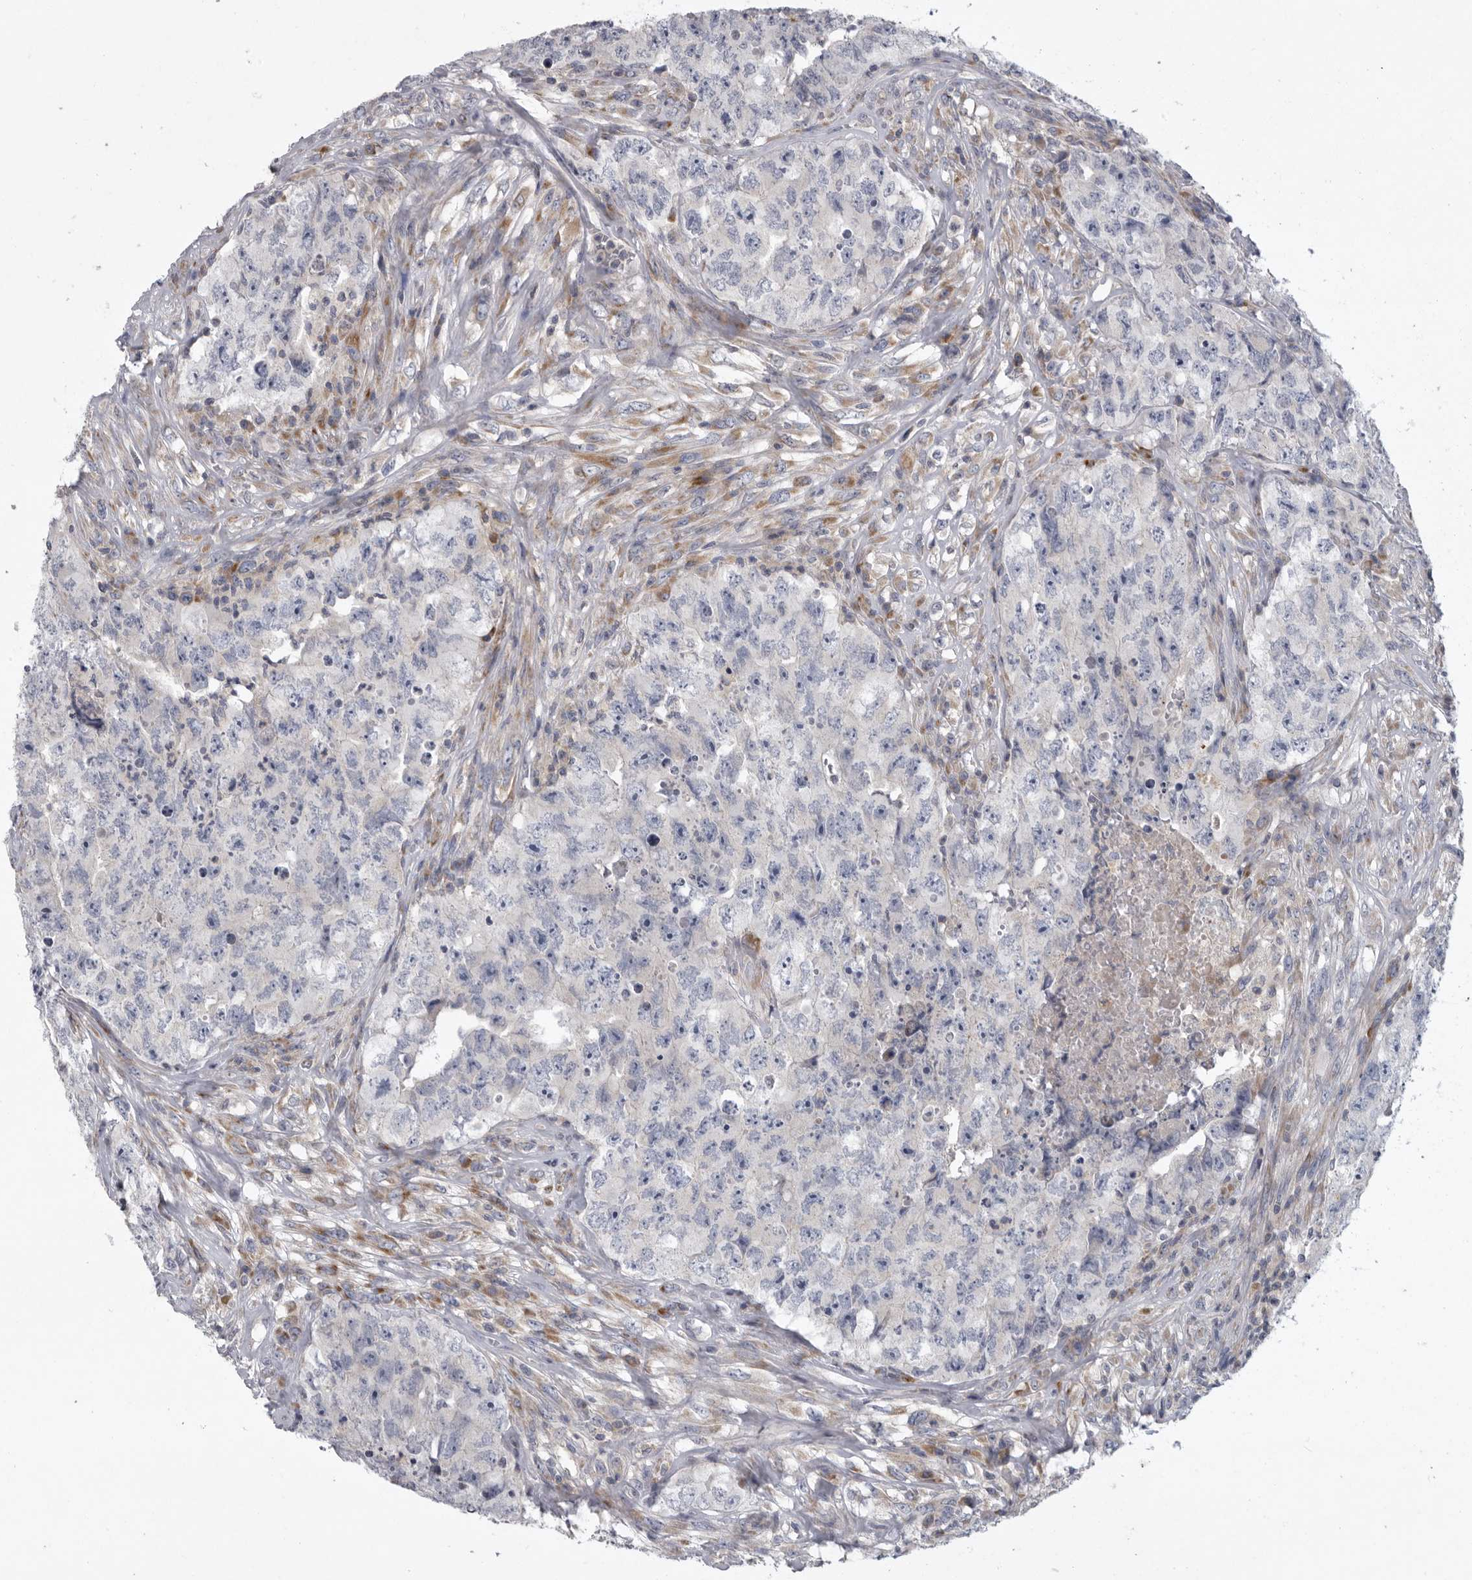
{"staining": {"intensity": "negative", "quantity": "none", "location": "none"}, "tissue": "testis cancer", "cell_type": "Tumor cells", "image_type": "cancer", "snomed": [{"axis": "morphology", "description": "Carcinoma, Embryonal, NOS"}, {"axis": "topography", "description": "Testis"}], "caption": "A high-resolution photomicrograph shows immunohistochemistry (IHC) staining of testis cancer (embryonal carcinoma), which reveals no significant staining in tumor cells.", "gene": "USP24", "patient": {"sex": "male", "age": 32}}